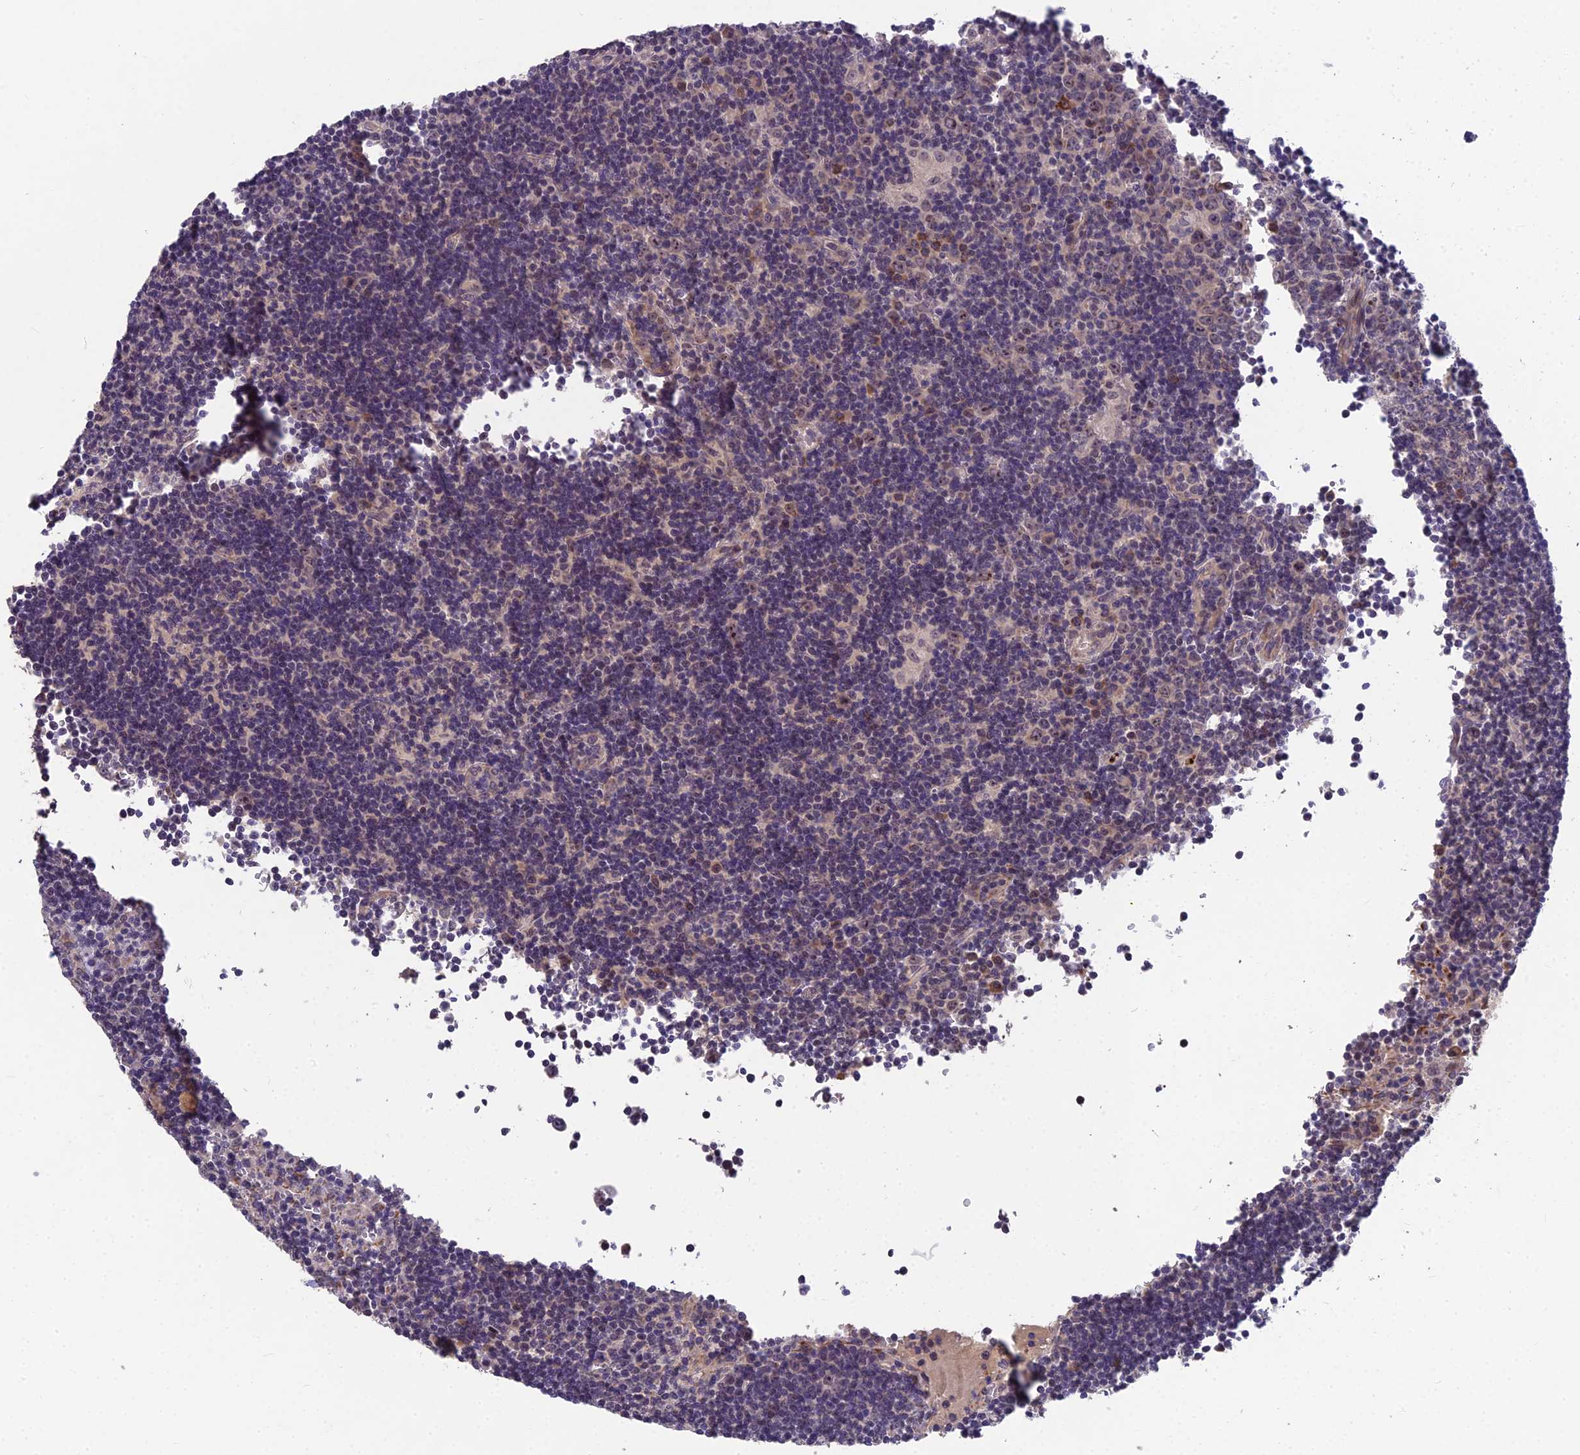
{"staining": {"intensity": "negative", "quantity": "none", "location": "none"}, "tissue": "lymph node", "cell_type": "Germinal center cells", "image_type": "normal", "snomed": [{"axis": "morphology", "description": "Normal tissue, NOS"}, {"axis": "topography", "description": "Lymph node"}], "caption": "Immunohistochemistry of benign human lymph node exhibits no staining in germinal center cells. Nuclei are stained in blue.", "gene": "ZNF333", "patient": {"sex": "female", "age": 32}}